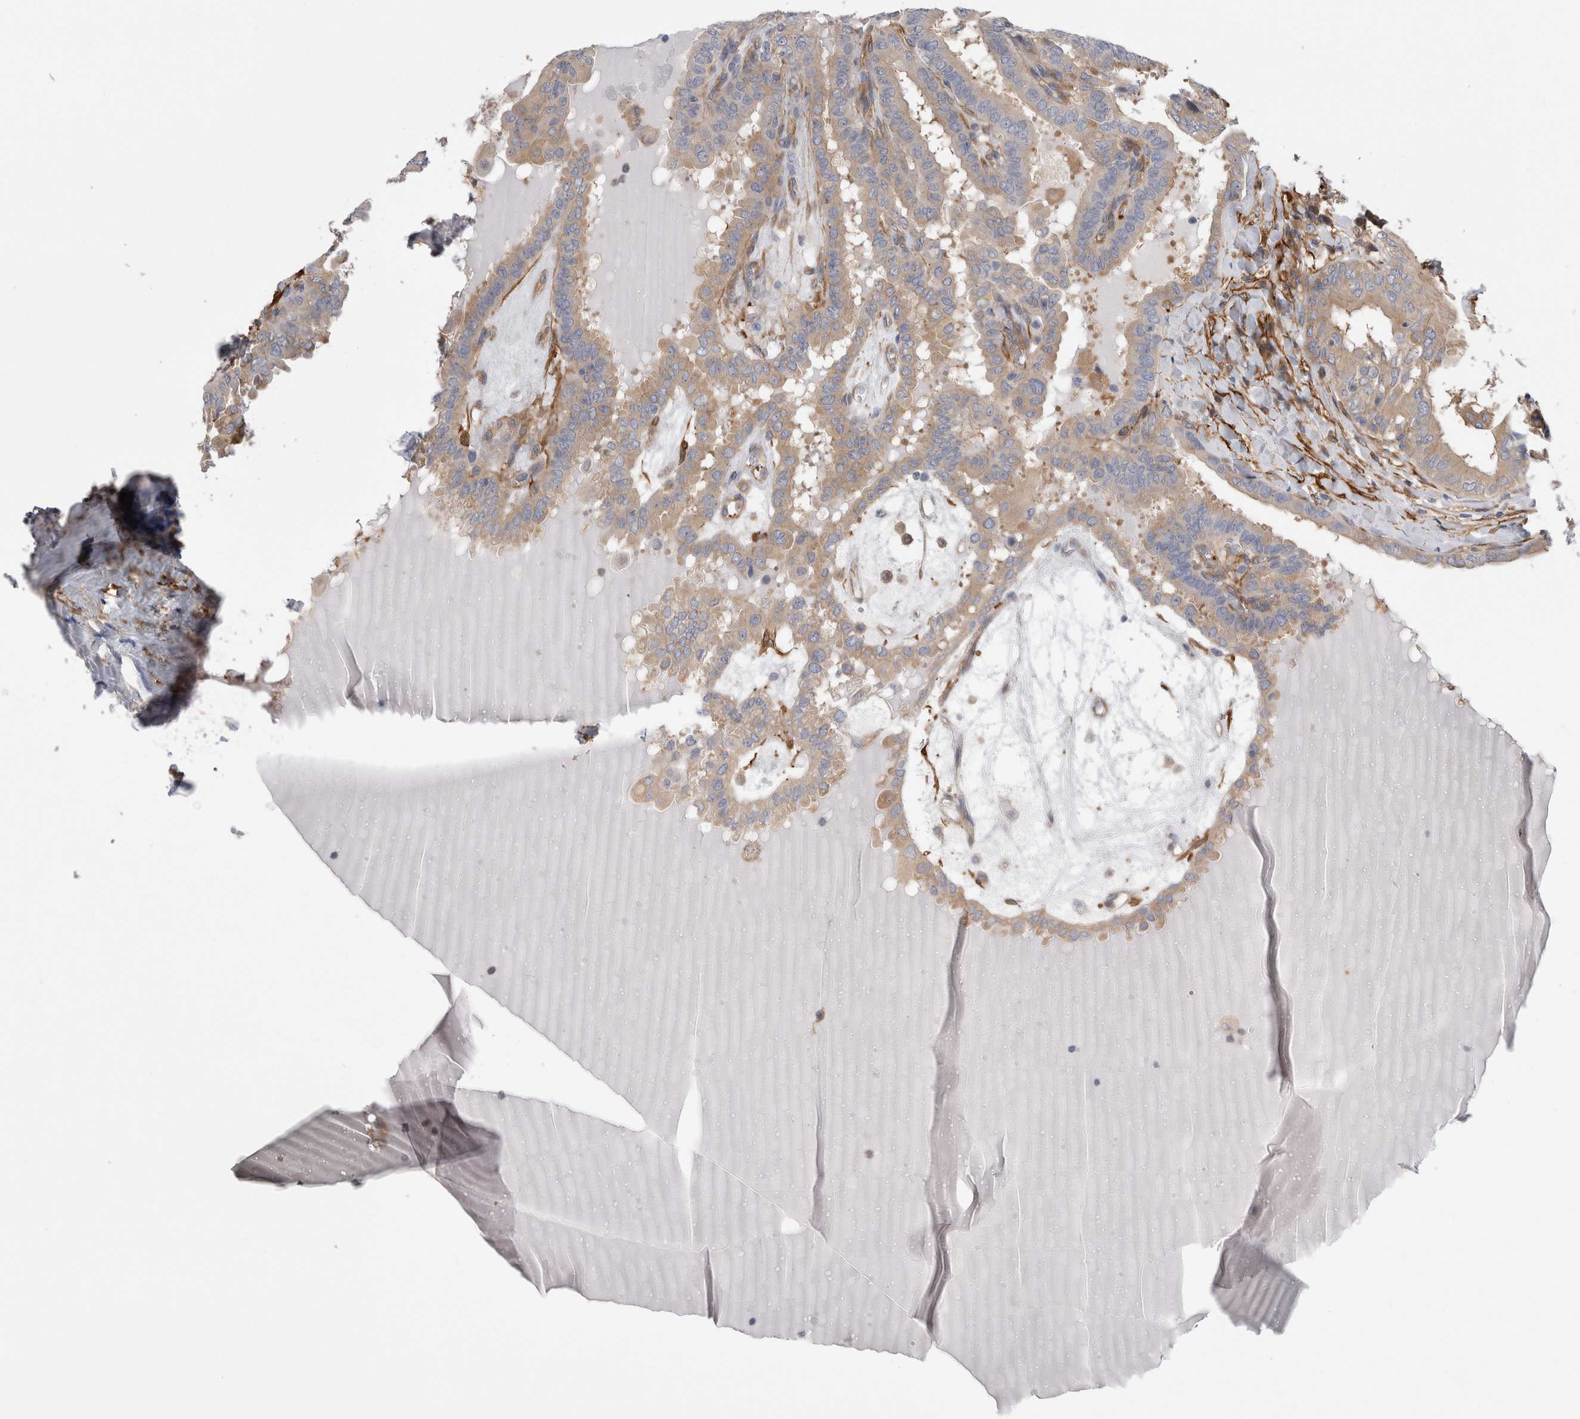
{"staining": {"intensity": "weak", "quantity": ">75%", "location": "cytoplasmic/membranous"}, "tissue": "thyroid cancer", "cell_type": "Tumor cells", "image_type": "cancer", "snomed": [{"axis": "morphology", "description": "Papillary adenocarcinoma, NOS"}, {"axis": "topography", "description": "Thyroid gland"}], "caption": "There is low levels of weak cytoplasmic/membranous positivity in tumor cells of papillary adenocarcinoma (thyroid), as demonstrated by immunohistochemical staining (brown color).", "gene": "EPRS1", "patient": {"sex": "male", "age": 33}}